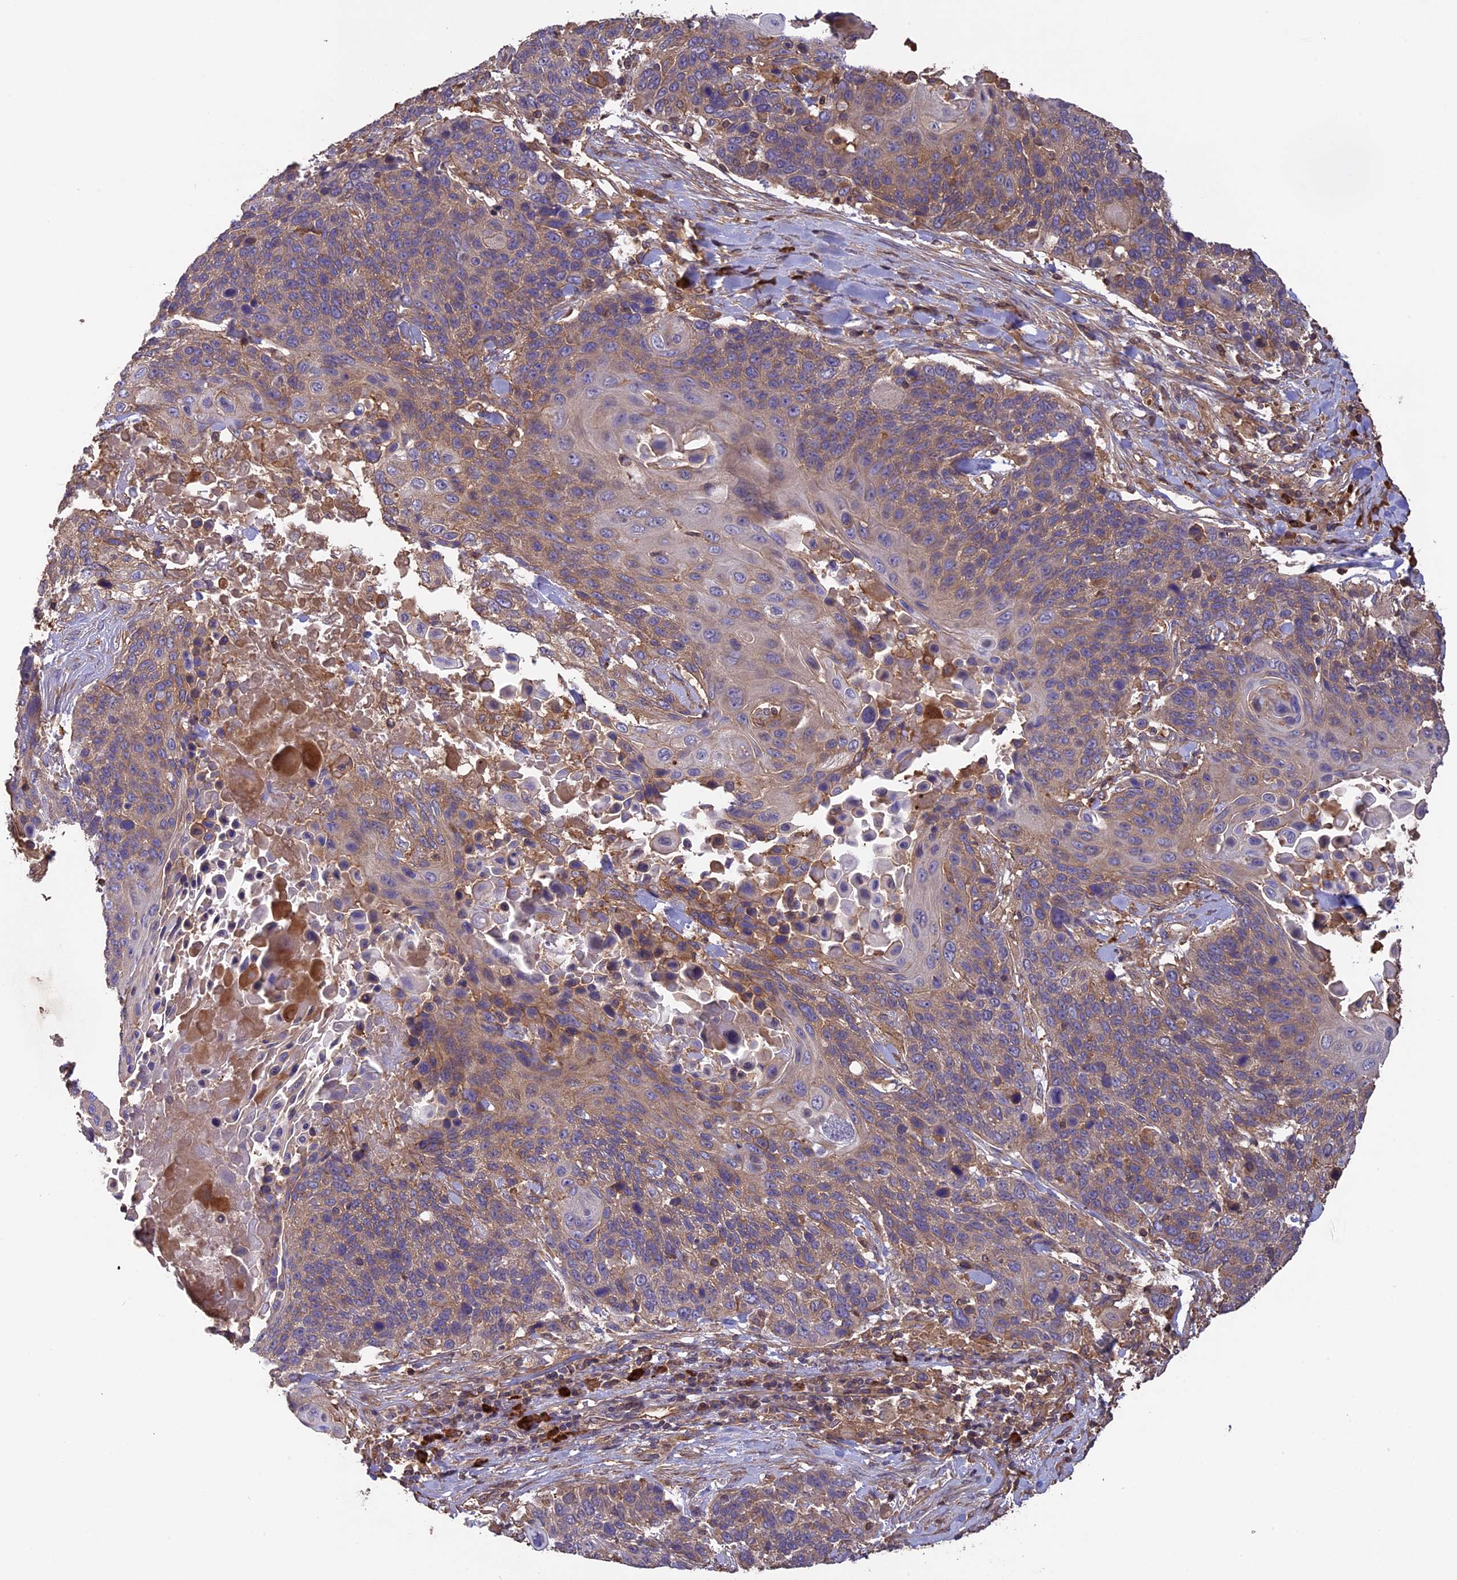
{"staining": {"intensity": "moderate", "quantity": "<25%", "location": "cytoplasmic/membranous"}, "tissue": "lung cancer", "cell_type": "Tumor cells", "image_type": "cancer", "snomed": [{"axis": "morphology", "description": "Squamous cell carcinoma, NOS"}, {"axis": "topography", "description": "Lung"}], "caption": "Immunohistochemical staining of lung squamous cell carcinoma displays low levels of moderate cytoplasmic/membranous protein positivity in approximately <25% of tumor cells.", "gene": "GAS8", "patient": {"sex": "male", "age": 66}}